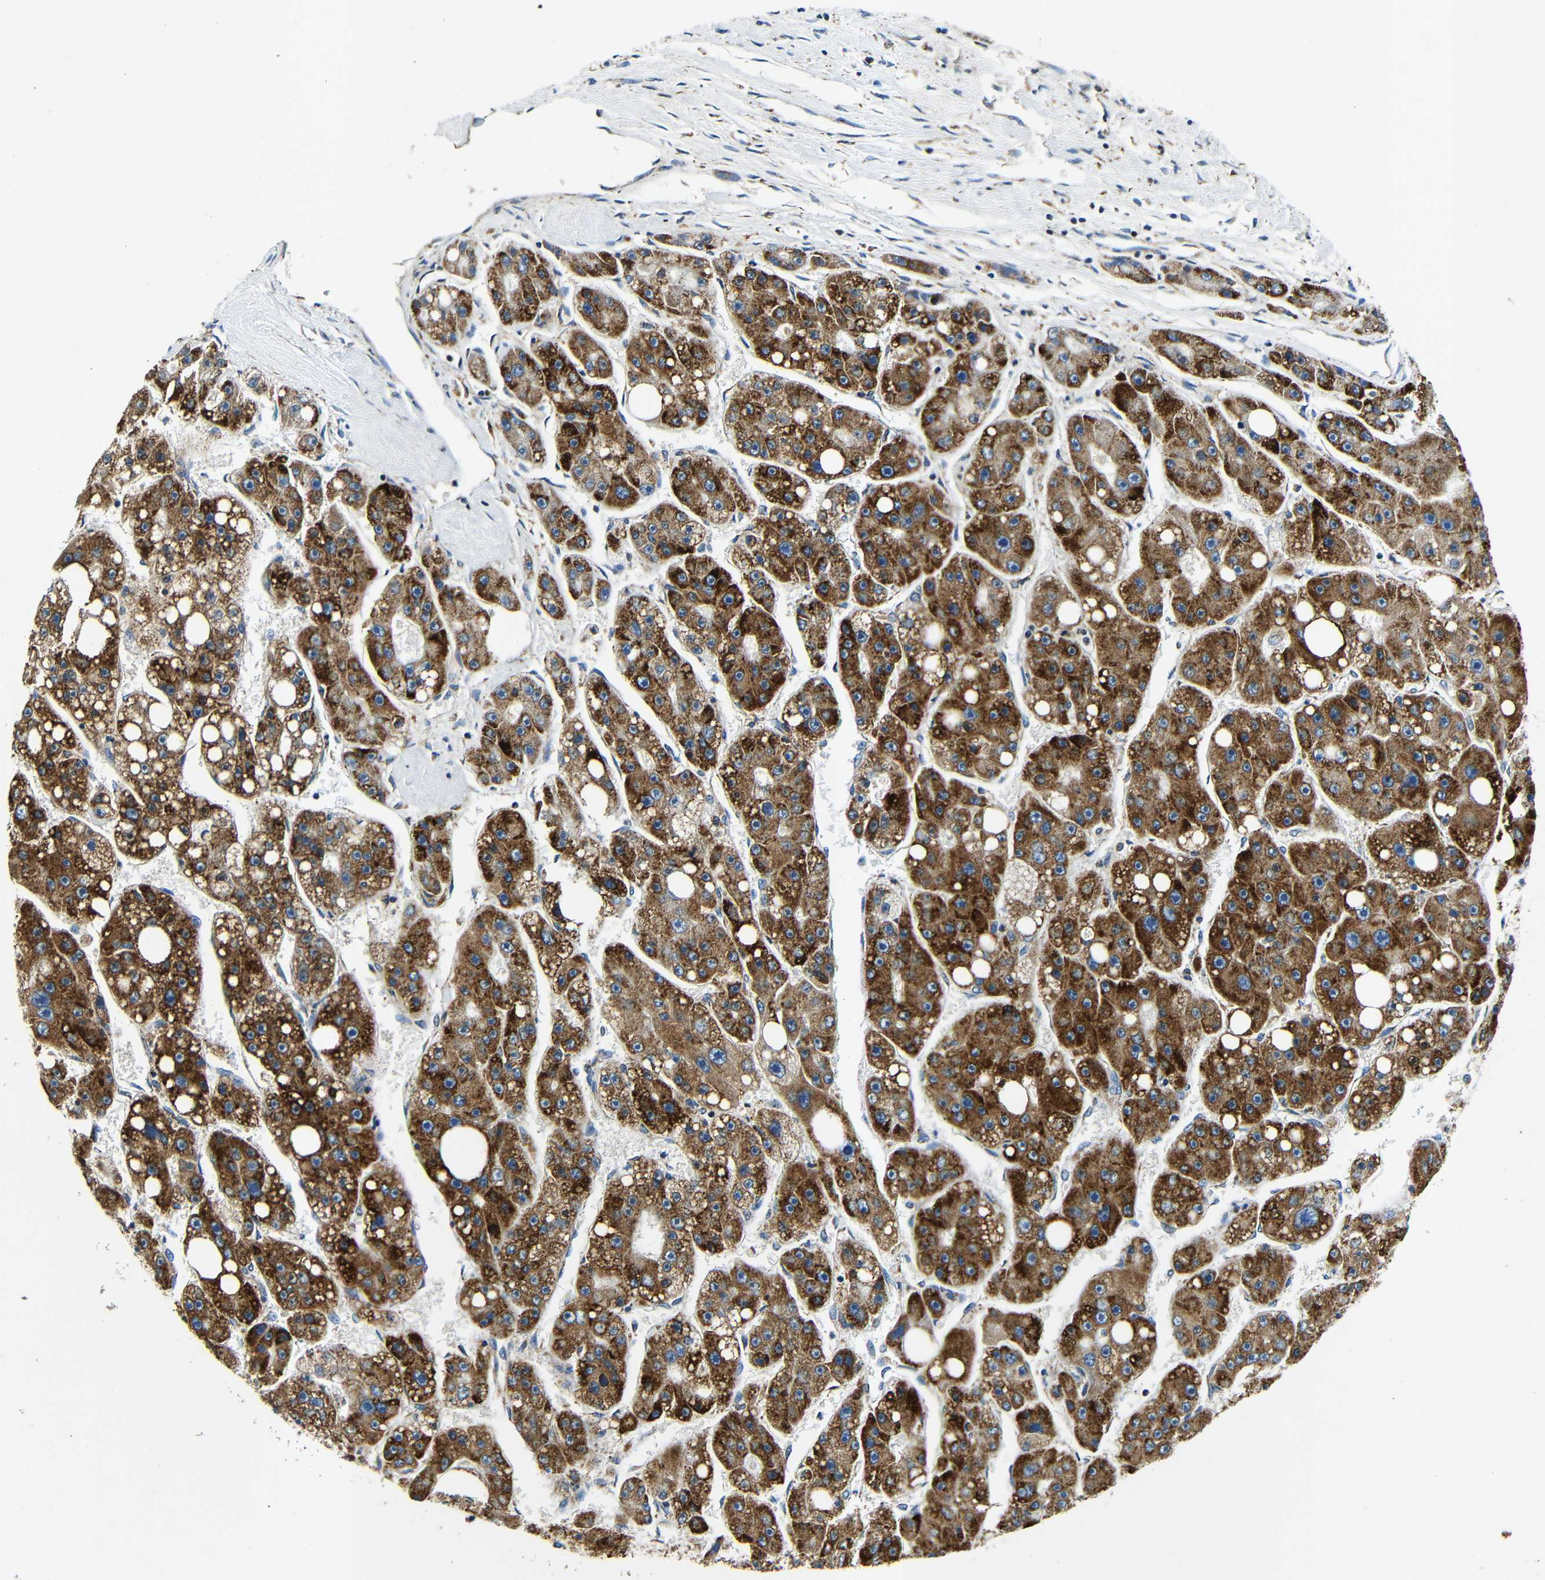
{"staining": {"intensity": "strong", "quantity": ">75%", "location": "cytoplasmic/membranous"}, "tissue": "liver cancer", "cell_type": "Tumor cells", "image_type": "cancer", "snomed": [{"axis": "morphology", "description": "Carcinoma, Hepatocellular, NOS"}, {"axis": "topography", "description": "Liver"}], "caption": "Strong cytoplasmic/membranous staining is seen in approximately >75% of tumor cells in liver cancer (hepatocellular carcinoma). The protein of interest is stained brown, and the nuclei are stained in blue (DAB IHC with brightfield microscopy, high magnification).", "gene": "GALNT18", "patient": {"sex": "female", "age": 61}}